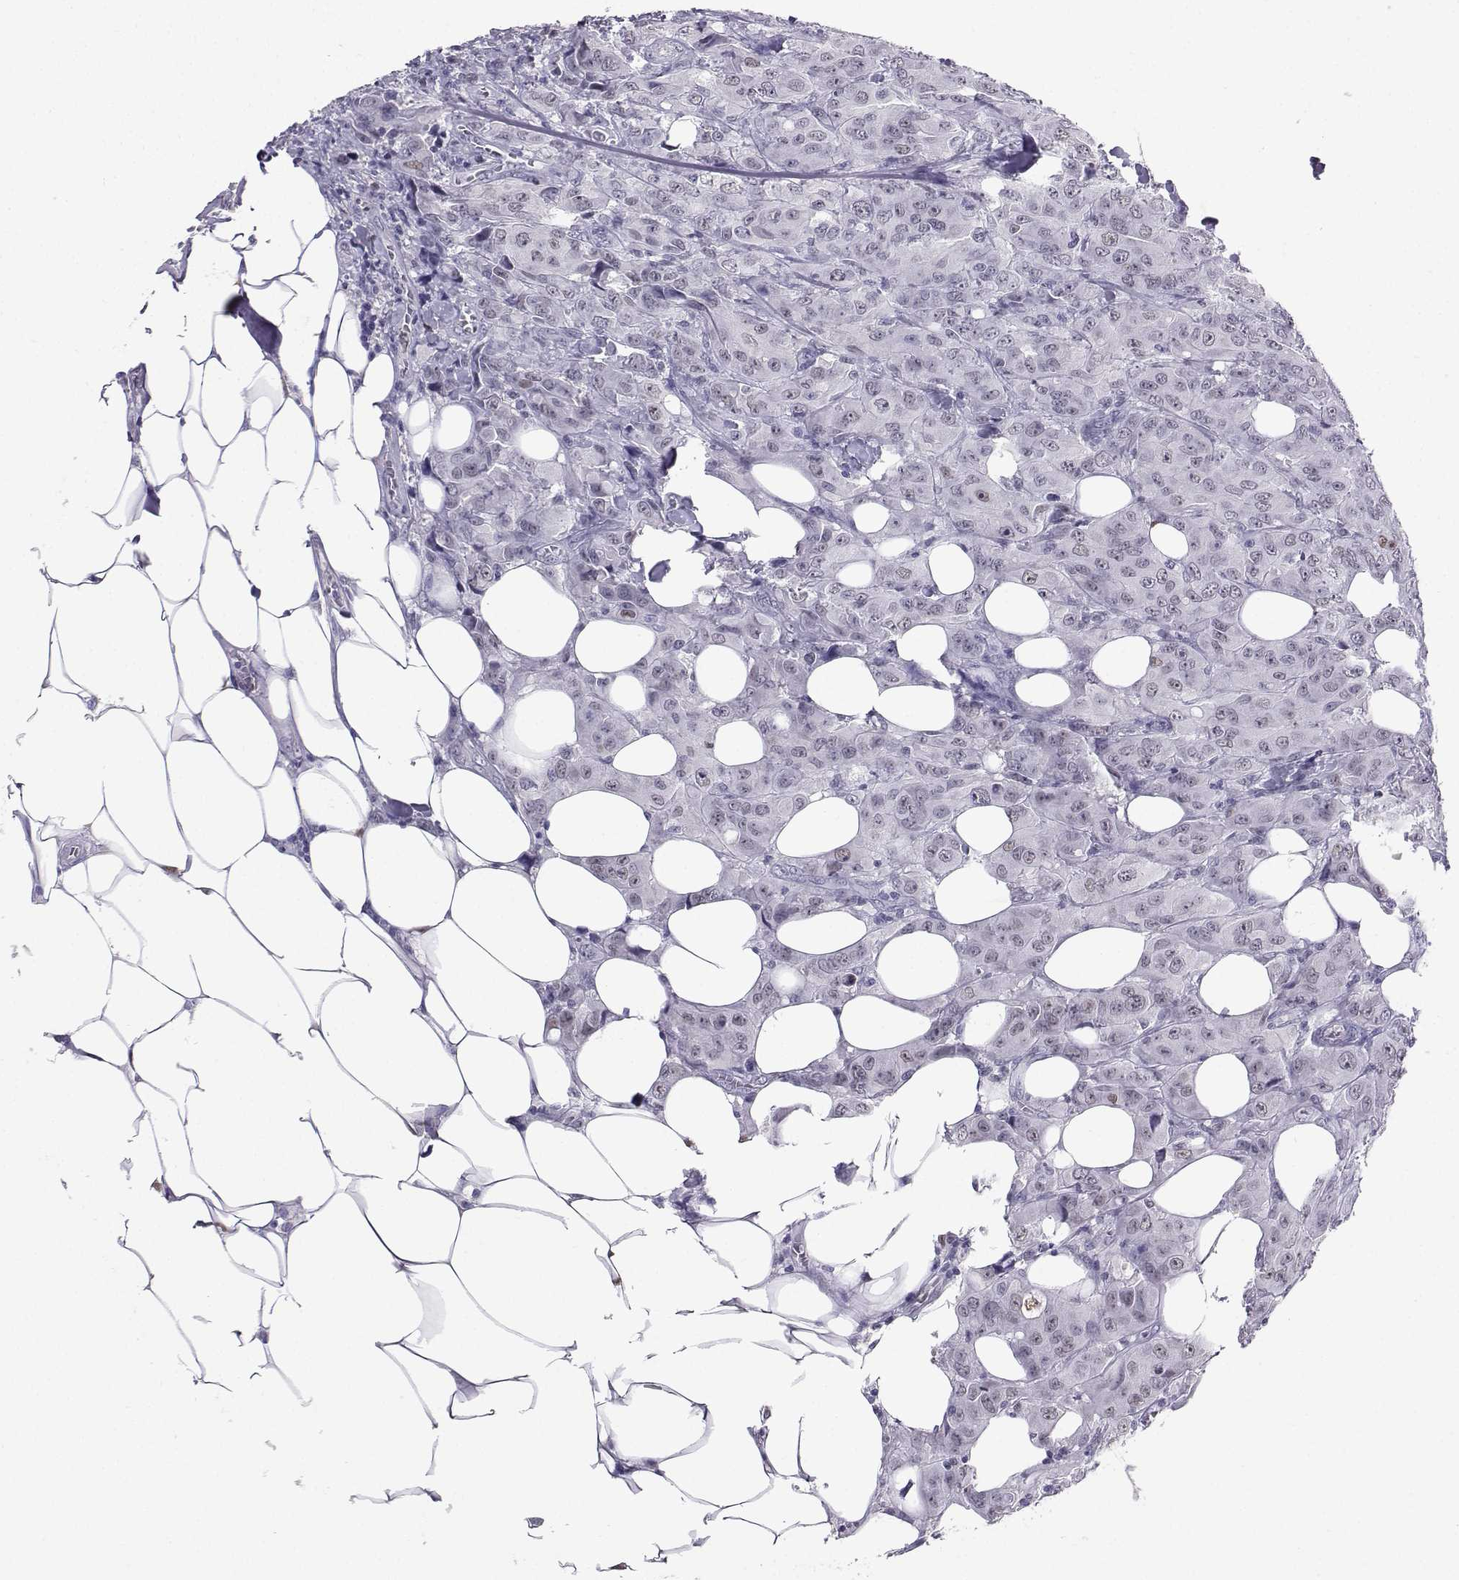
{"staining": {"intensity": "weak", "quantity": "25%-75%", "location": "nuclear"}, "tissue": "breast cancer", "cell_type": "Tumor cells", "image_type": "cancer", "snomed": [{"axis": "morphology", "description": "Duct carcinoma"}, {"axis": "topography", "description": "Breast"}], "caption": "A high-resolution histopathology image shows IHC staining of breast cancer, which demonstrates weak nuclear expression in about 25%-75% of tumor cells.", "gene": "TEDC2", "patient": {"sex": "female", "age": 43}}